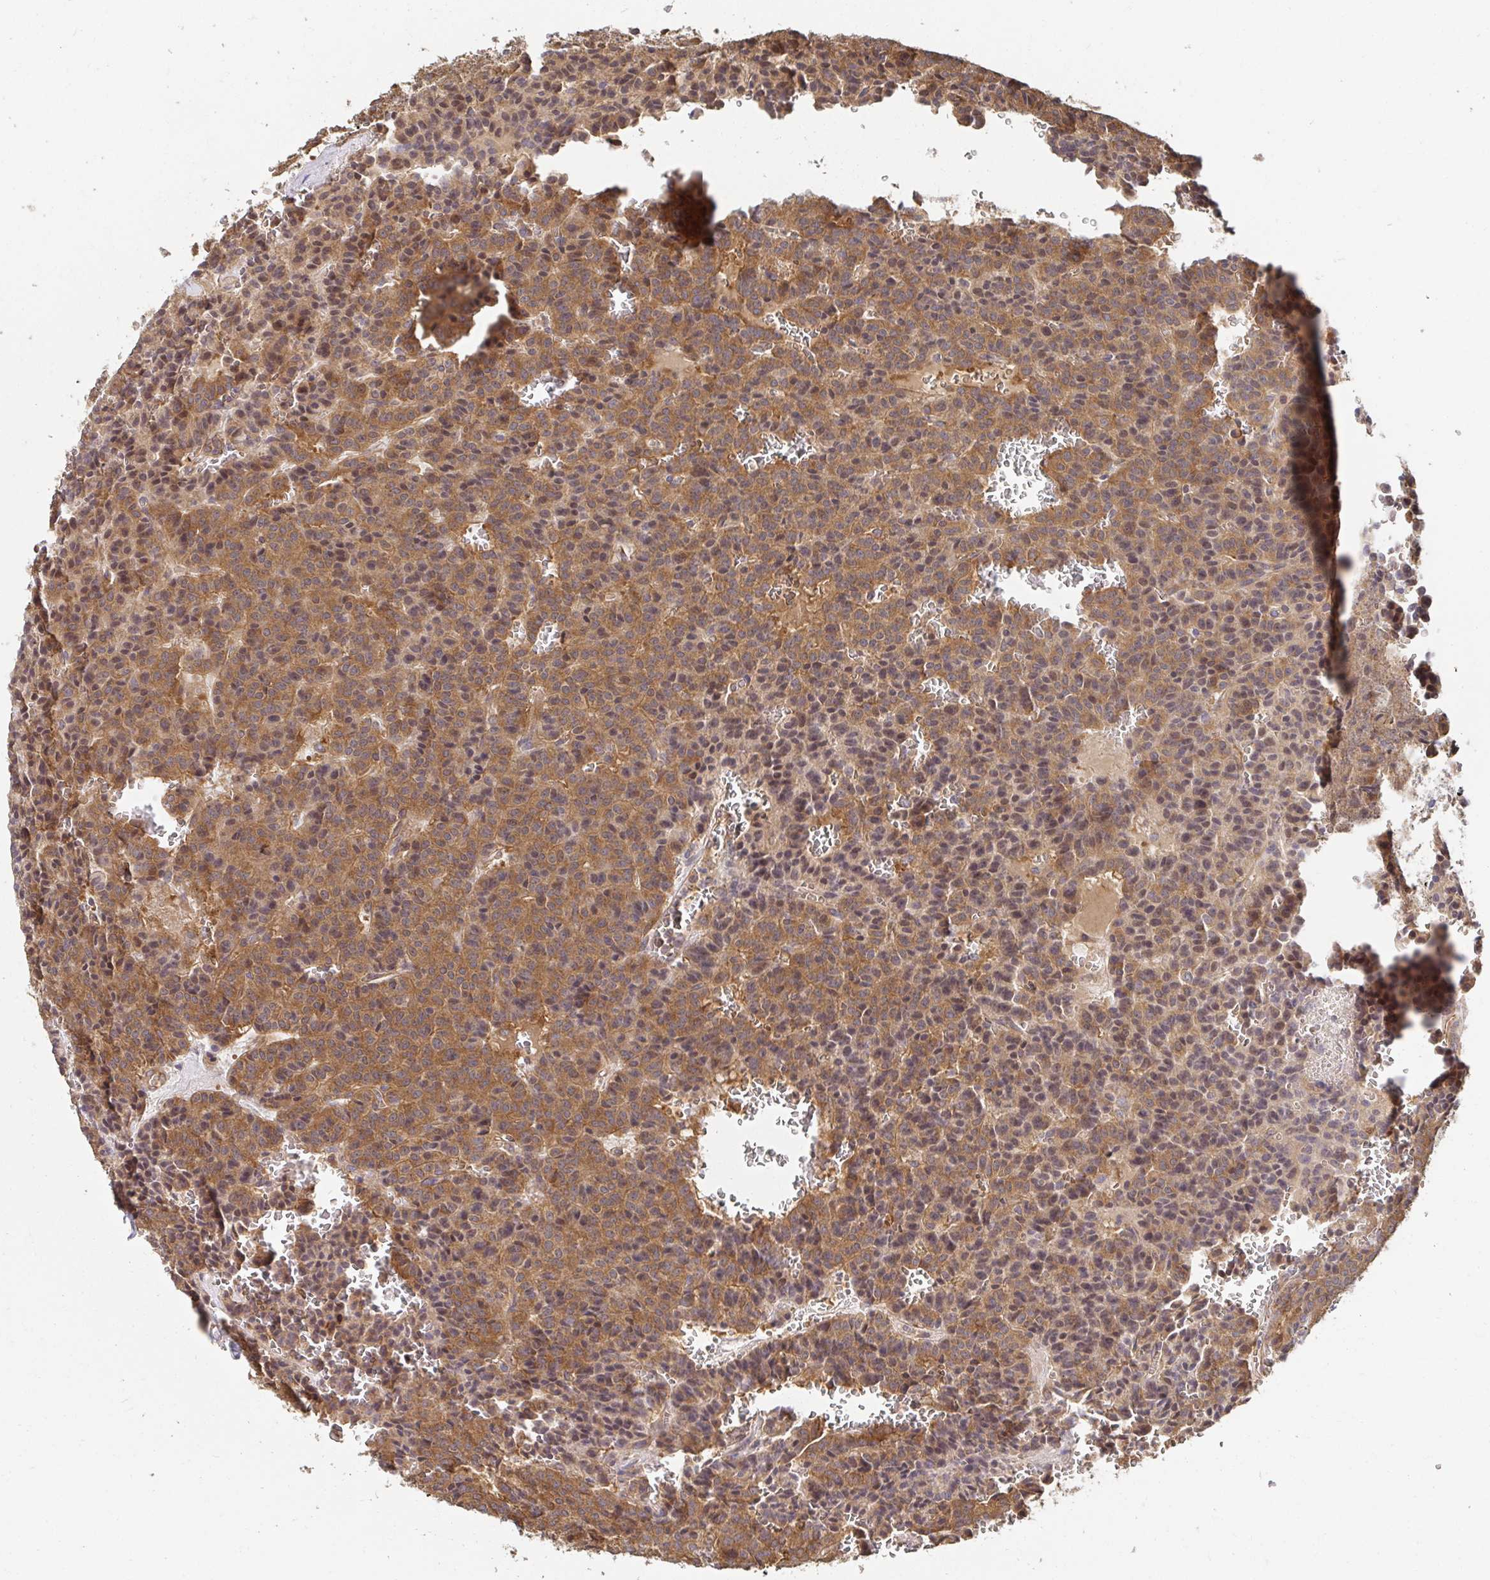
{"staining": {"intensity": "moderate", "quantity": ">75%", "location": "cytoplasmic/membranous"}, "tissue": "carcinoid", "cell_type": "Tumor cells", "image_type": "cancer", "snomed": [{"axis": "morphology", "description": "Carcinoid, malignant, NOS"}, {"axis": "topography", "description": "Lung"}], "caption": "Approximately >75% of tumor cells in carcinoid show moderate cytoplasmic/membranous protein positivity as visualized by brown immunohistochemical staining.", "gene": "APBB1", "patient": {"sex": "male", "age": 70}}